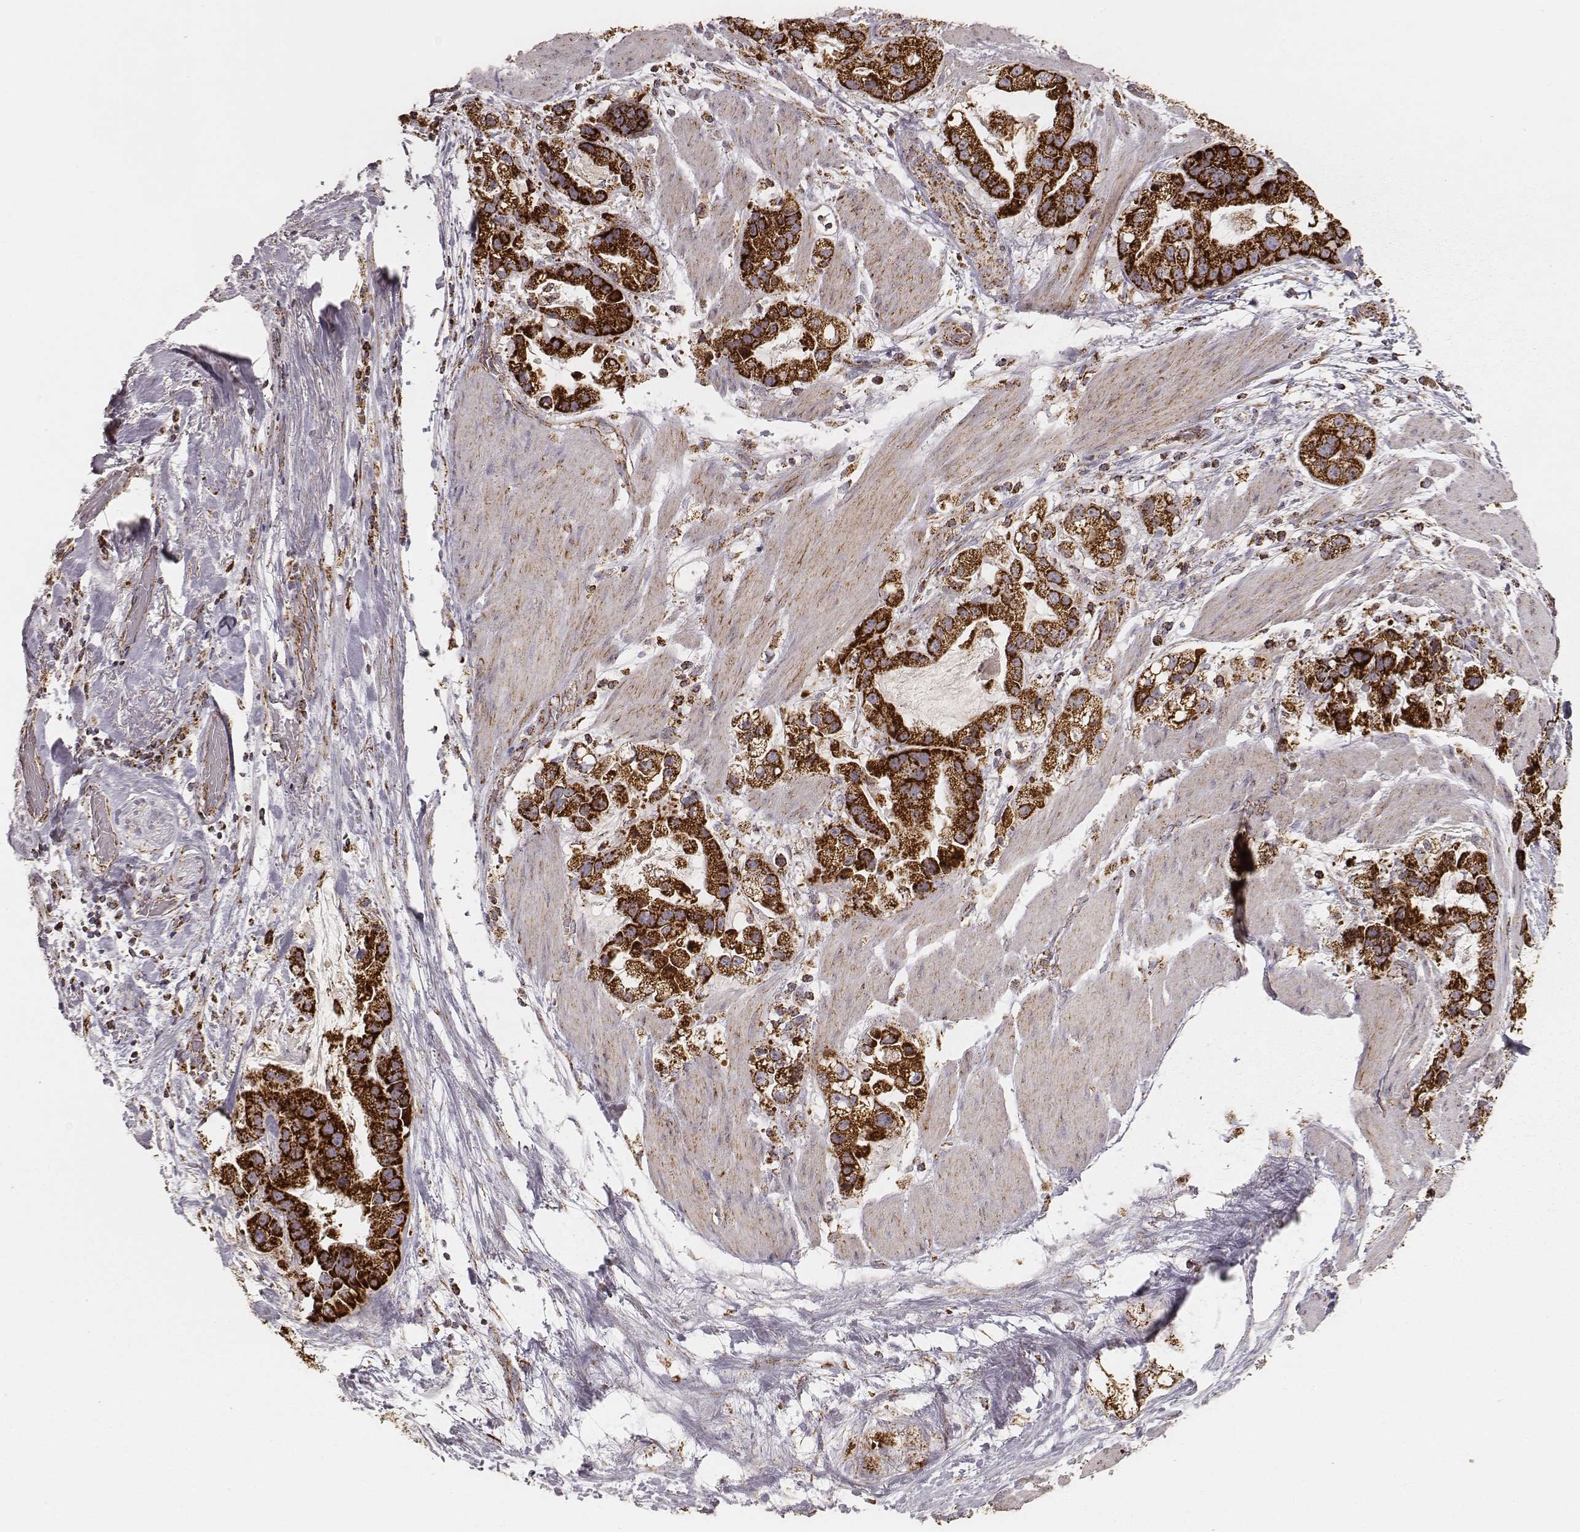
{"staining": {"intensity": "strong", "quantity": ">75%", "location": "cytoplasmic/membranous"}, "tissue": "stomach cancer", "cell_type": "Tumor cells", "image_type": "cancer", "snomed": [{"axis": "morphology", "description": "Adenocarcinoma, NOS"}, {"axis": "topography", "description": "Stomach"}], "caption": "Adenocarcinoma (stomach) stained with a brown dye exhibits strong cytoplasmic/membranous positive positivity in approximately >75% of tumor cells.", "gene": "CS", "patient": {"sex": "male", "age": 59}}